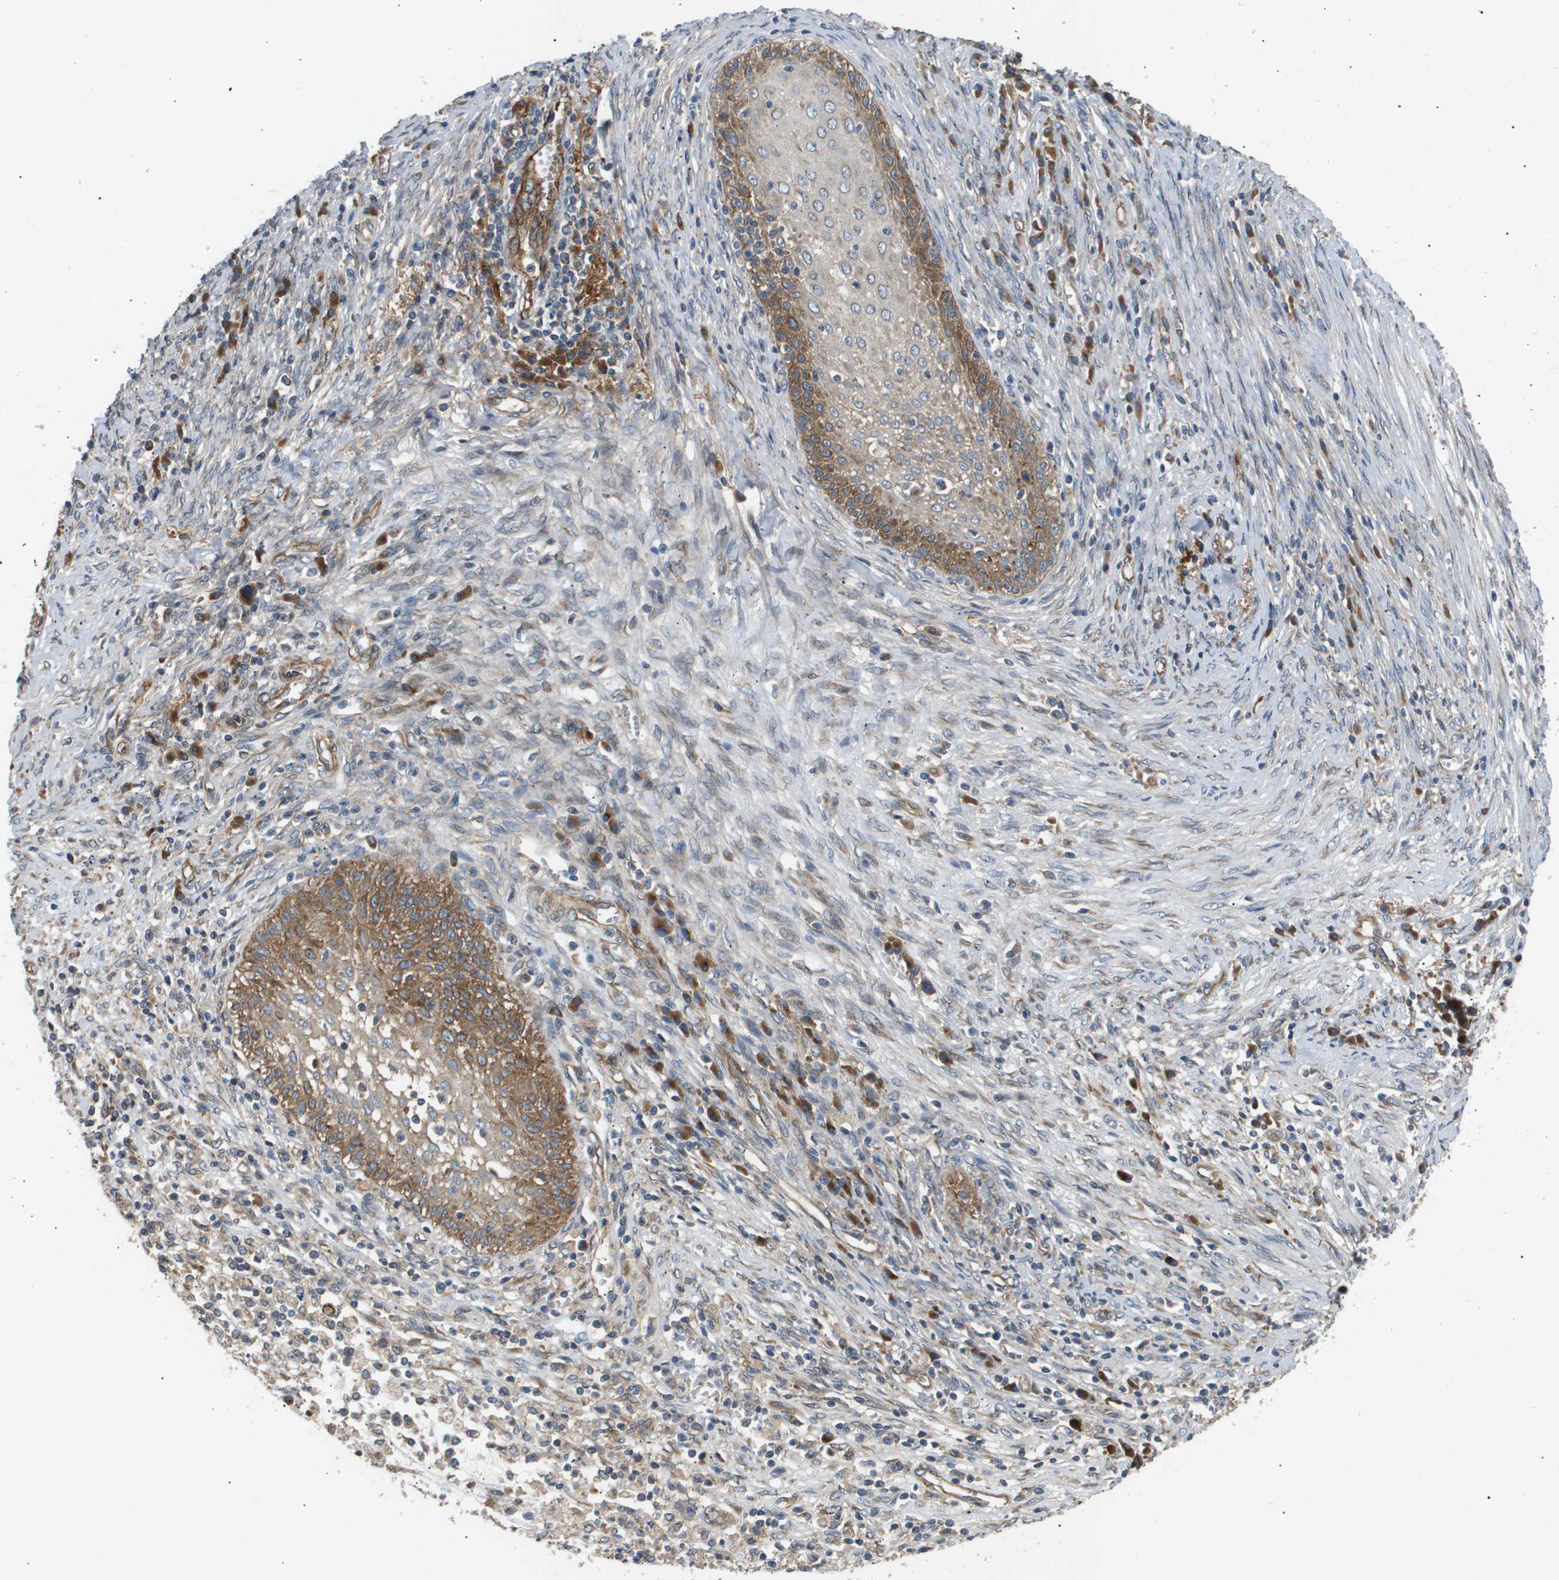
{"staining": {"intensity": "strong", "quantity": ">75%", "location": "cytoplasmic/membranous"}, "tissue": "cervical cancer", "cell_type": "Tumor cells", "image_type": "cancer", "snomed": [{"axis": "morphology", "description": "Adenocarcinoma, NOS"}, {"axis": "topography", "description": "Cervix"}], "caption": "The immunohistochemical stain labels strong cytoplasmic/membranous positivity in tumor cells of cervical adenocarcinoma tissue.", "gene": "LYSMD3", "patient": {"sex": "female", "age": 44}}